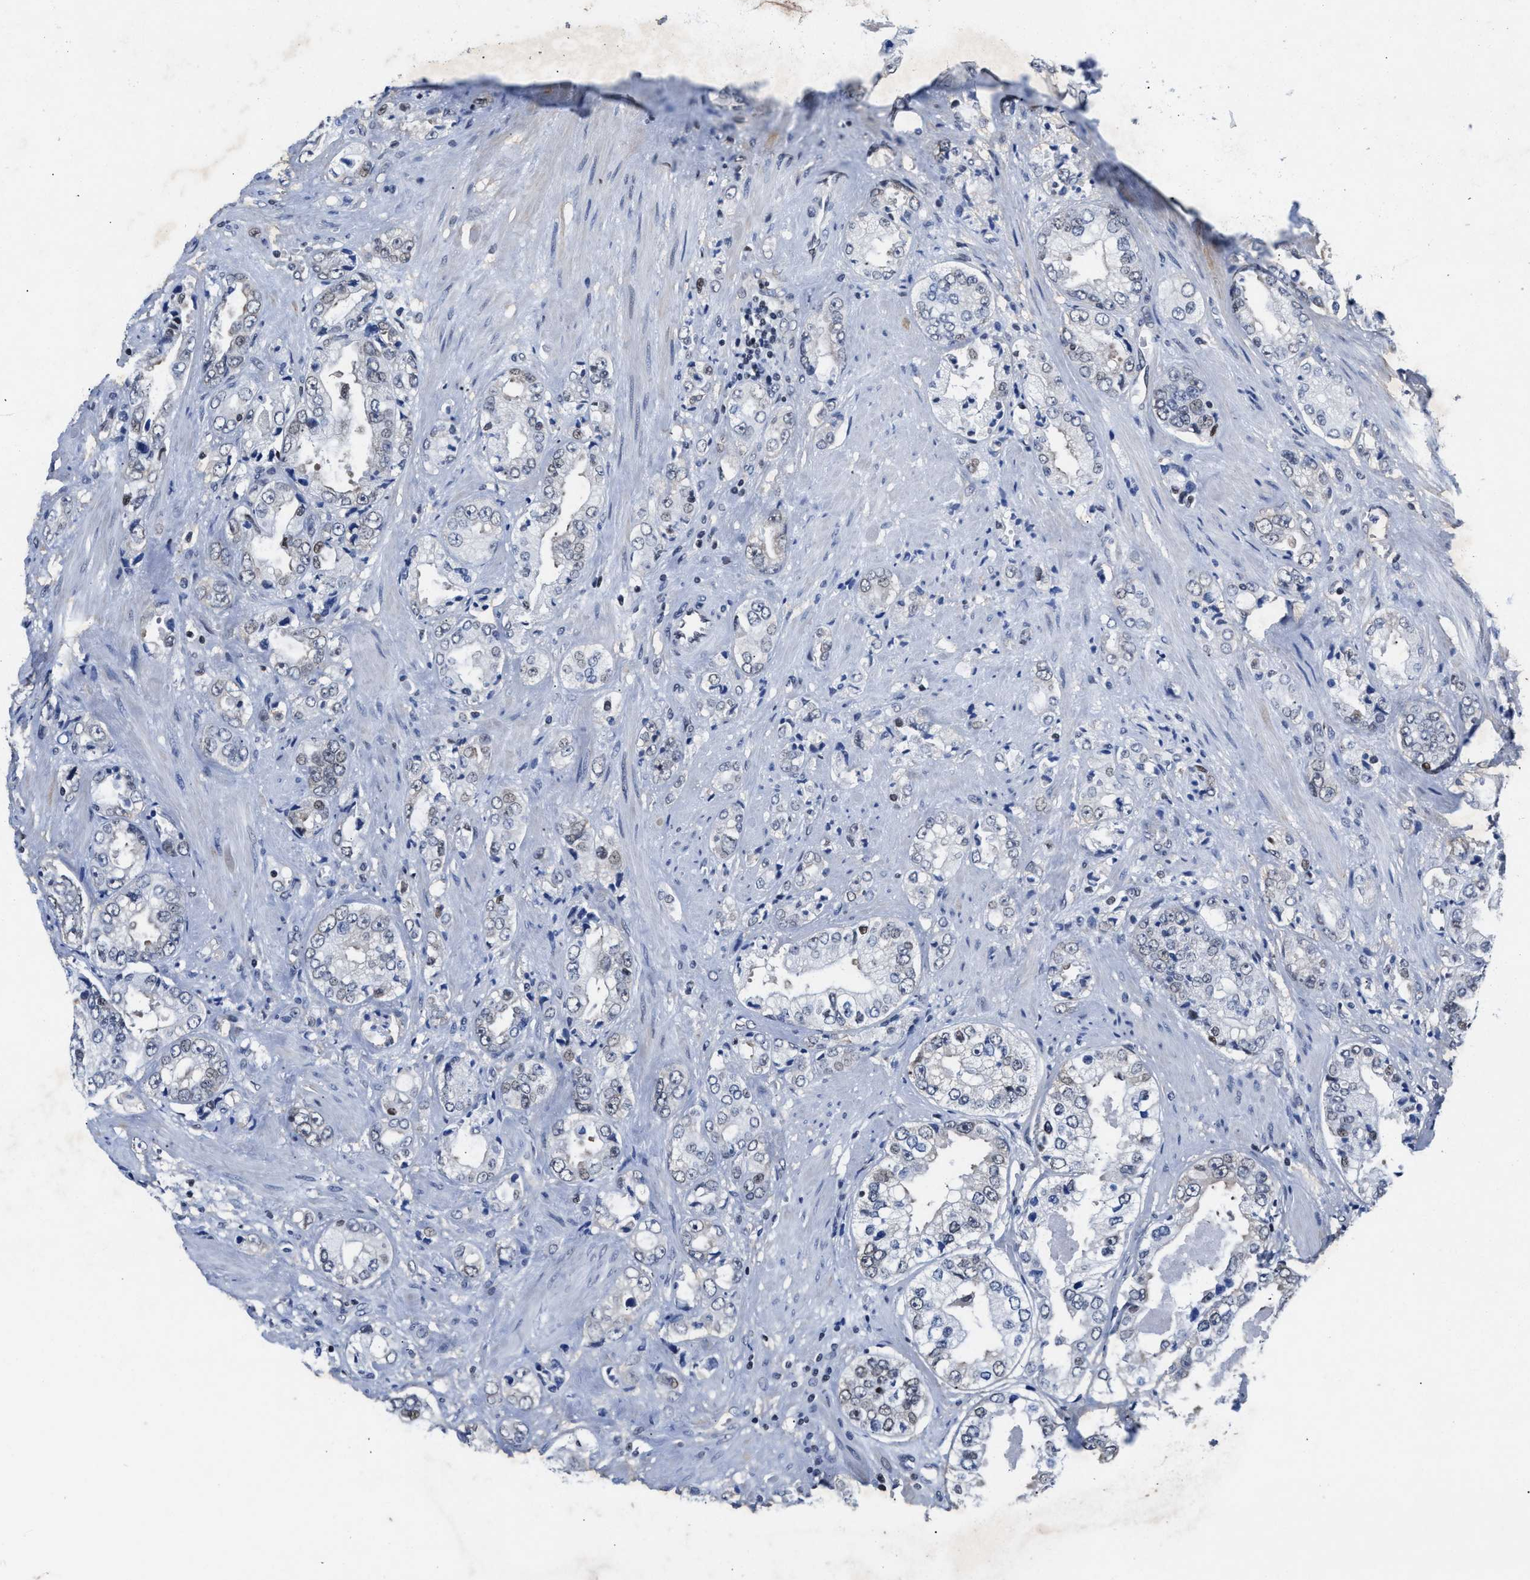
{"staining": {"intensity": "negative", "quantity": "none", "location": "none"}, "tissue": "prostate cancer", "cell_type": "Tumor cells", "image_type": "cancer", "snomed": [{"axis": "morphology", "description": "Adenocarcinoma, High grade"}, {"axis": "topography", "description": "Prostate"}], "caption": "Immunohistochemical staining of human high-grade adenocarcinoma (prostate) demonstrates no significant staining in tumor cells. The staining is performed using DAB (3,3'-diaminobenzidine) brown chromogen with nuclei counter-stained in using hematoxylin.", "gene": "WDR81", "patient": {"sex": "male", "age": 61}}